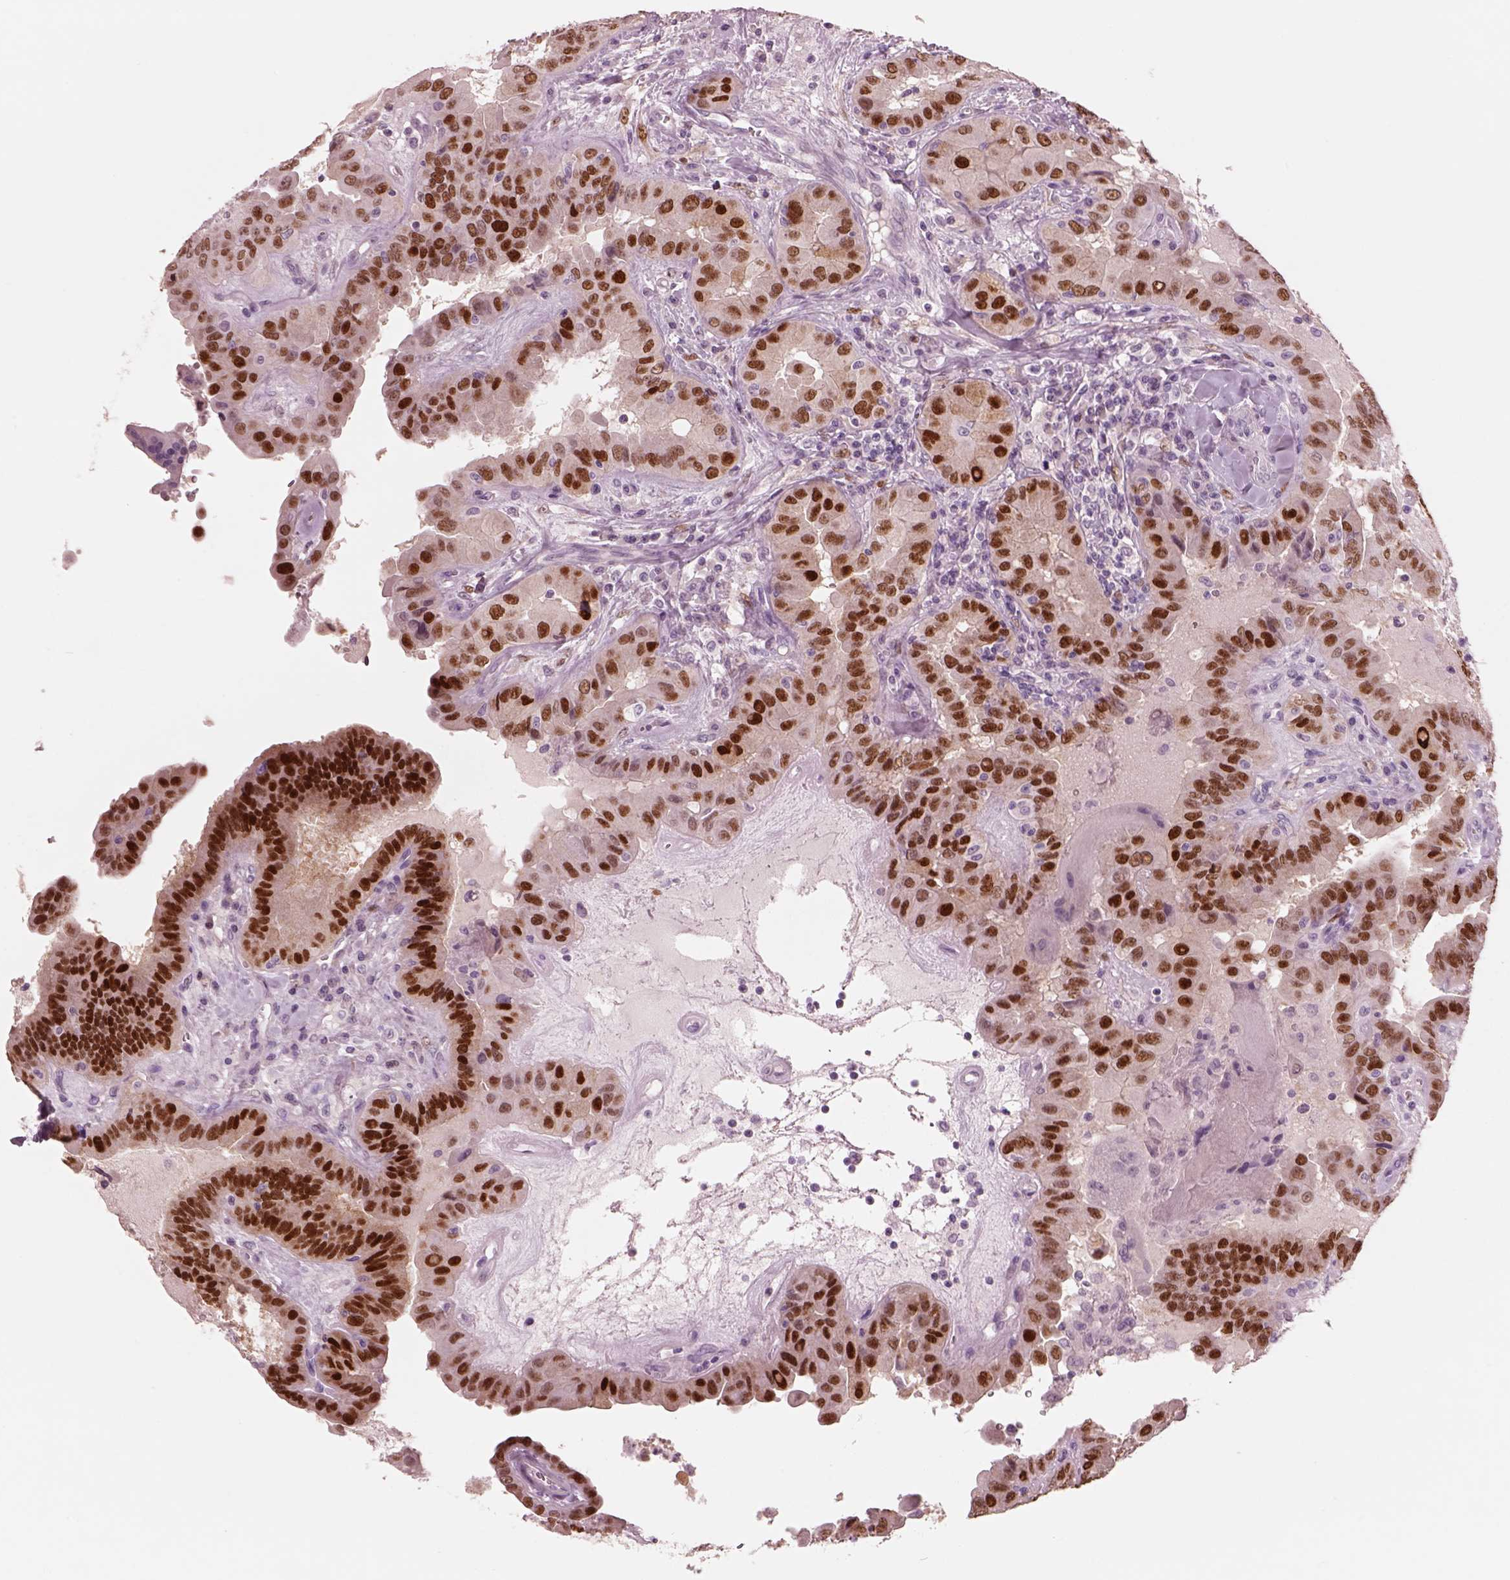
{"staining": {"intensity": "strong", "quantity": ">75%", "location": "nuclear"}, "tissue": "thyroid cancer", "cell_type": "Tumor cells", "image_type": "cancer", "snomed": [{"axis": "morphology", "description": "Papillary adenocarcinoma, NOS"}, {"axis": "topography", "description": "Thyroid gland"}], "caption": "Immunohistochemical staining of papillary adenocarcinoma (thyroid) demonstrates strong nuclear protein staining in approximately >75% of tumor cells.", "gene": "SOX9", "patient": {"sex": "female", "age": 37}}